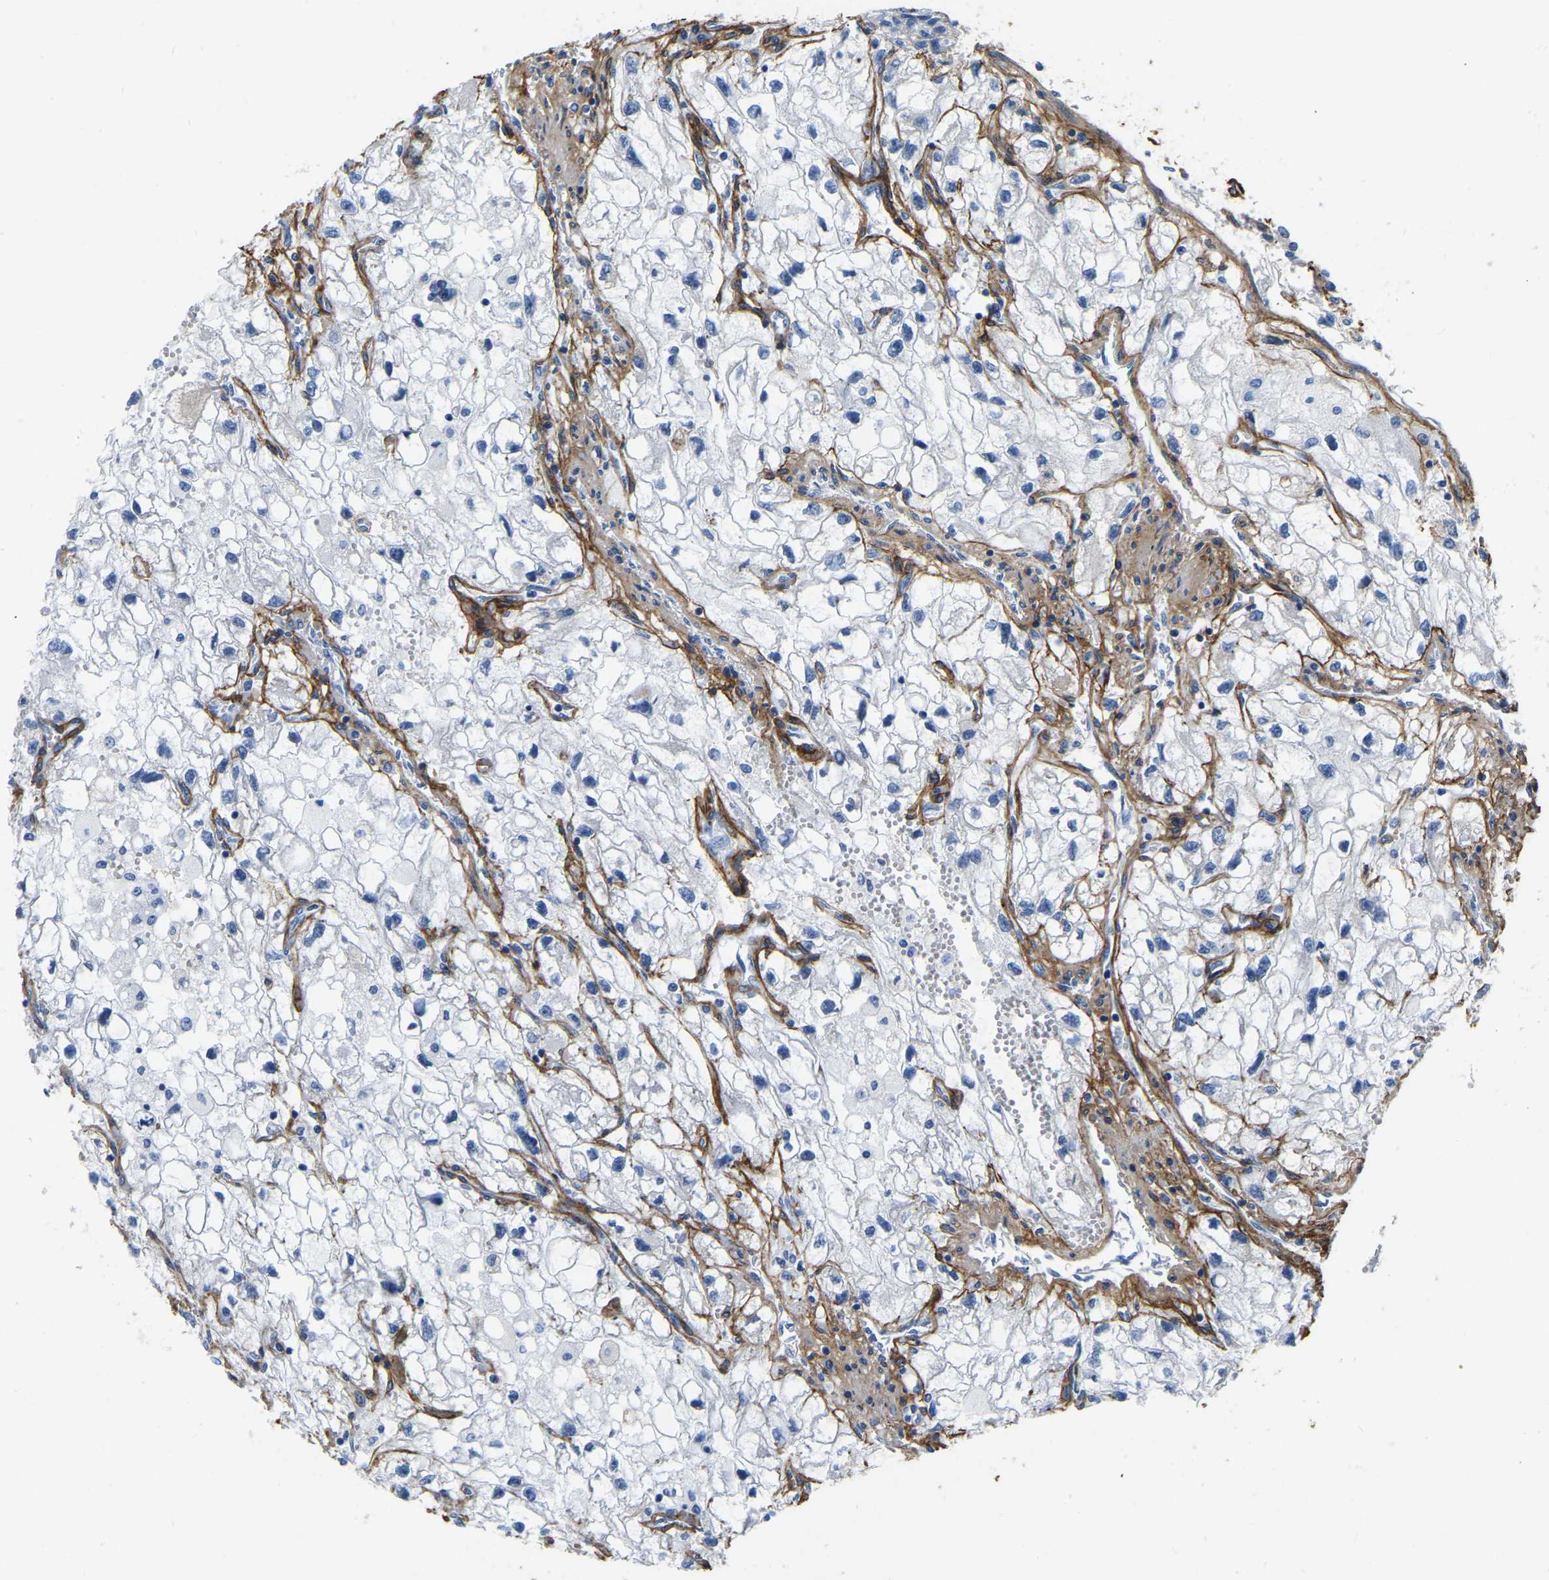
{"staining": {"intensity": "negative", "quantity": "none", "location": "none"}, "tissue": "renal cancer", "cell_type": "Tumor cells", "image_type": "cancer", "snomed": [{"axis": "morphology", "description": "Adenocarcinoma, NOS"}, {"axis": "topography", "description": "Kidney"}], "caption": "IHC of human renal cancer demonstrates no expression in tumor cells. Nuclei are stained in blue.", "gene": "COL6A1", "patient": {"sex": "female", "age": 70}}